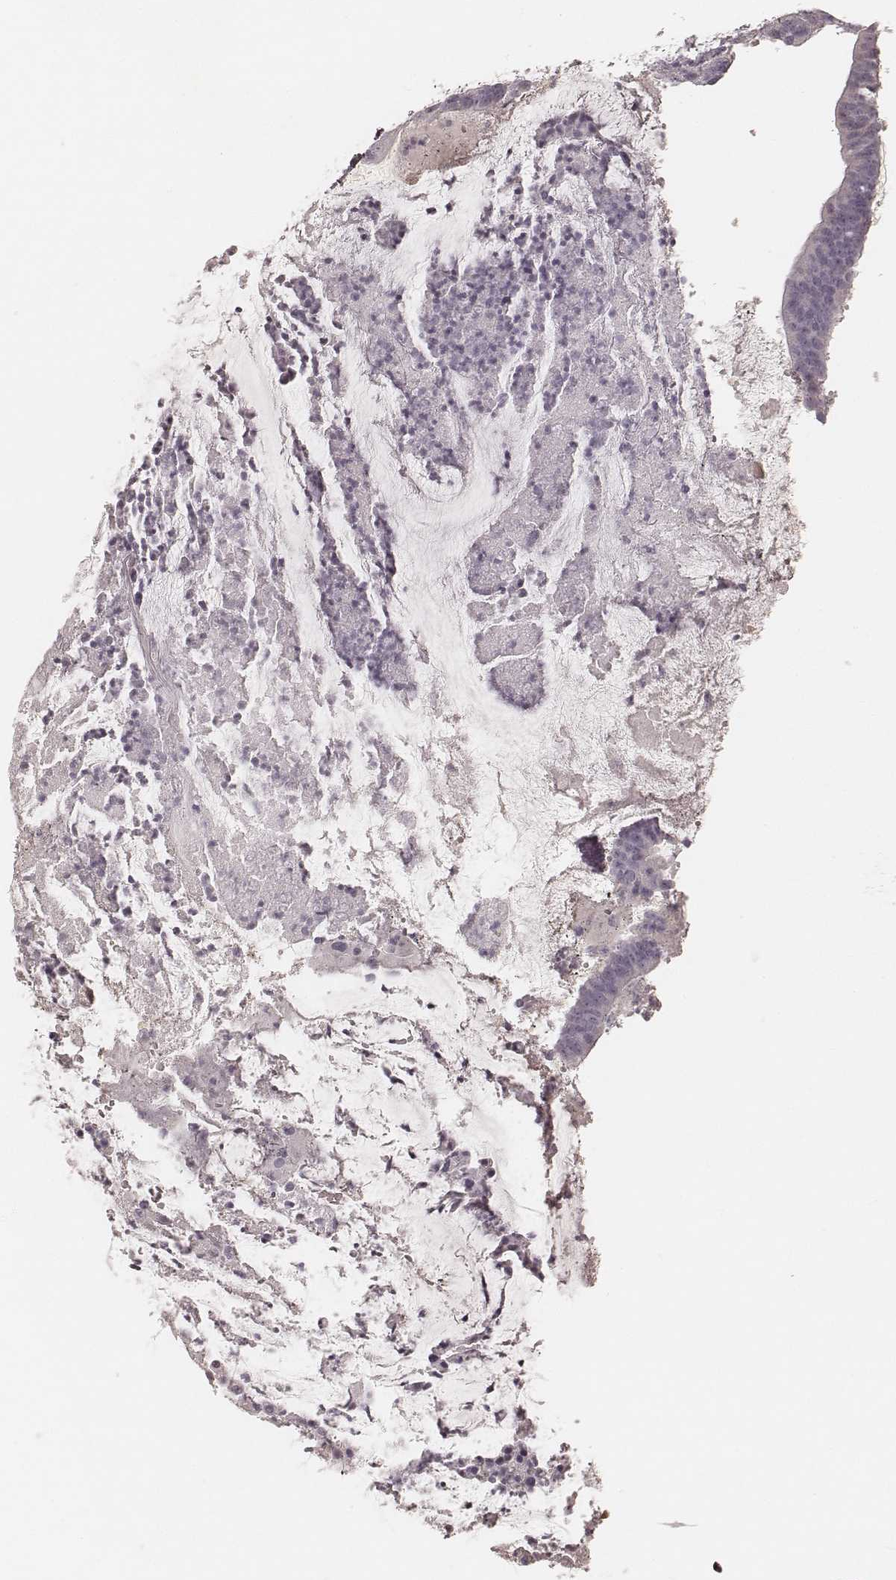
{"staining": {"intensity": "negative", "quantity": "none", "location": "none"}, "tissue": "colorectal cancer", "cell_type": "Tumor cells", "image_type": "cancer", "snomed": [{"axis": "morphology", "description": "Adenocarcinoma, NOS"}, {"axis": "topography", "description": "Colon"}], "caption": "Immunohistochemistry of human colorectal cancer exhibits no expression in tumor cells.", "gene": "KRT26", "patient": {"sex": "female", "age": 43}}